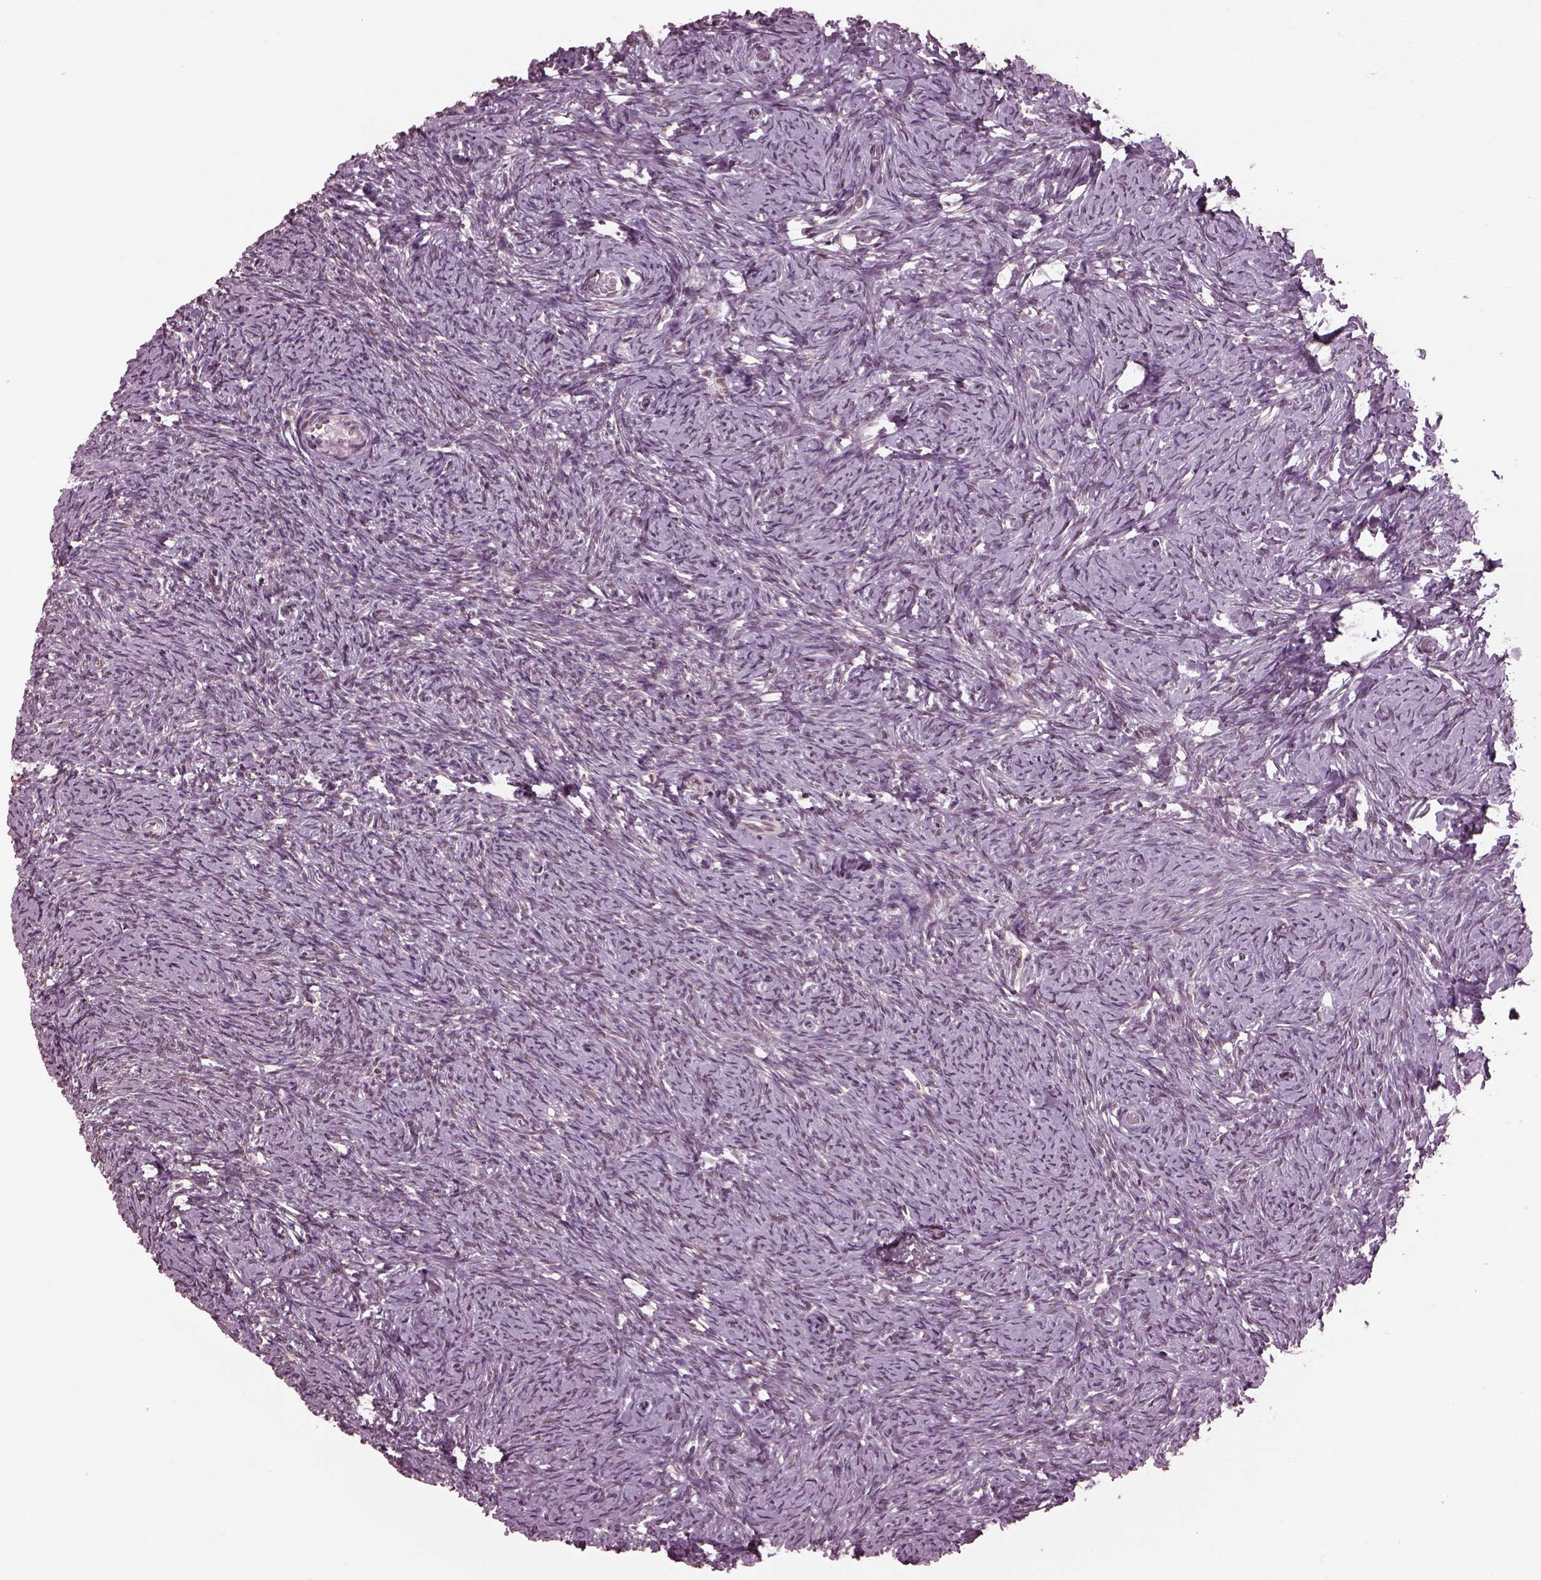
{"staining": {"intensity": "negative", "quantity": "none", "location": "none"}, "tissue": "ovary", "cell_type": "Ovarian stroma cells", "image_type": "normal", "snomed": [{"axis": "morphology", "description": "Normal tissue, NOS"}, {"axis": "topography", "description": "Ovary"}], "caption": "DAB immunohistochemical staining of normal human ovary reveals no significant staining in ovarian stroma cells. (DAB immunohistochemistry with hematoxylin counter stain).", "gene": "RUVBL2", "patient": {"sex": "female", "age": 39}}